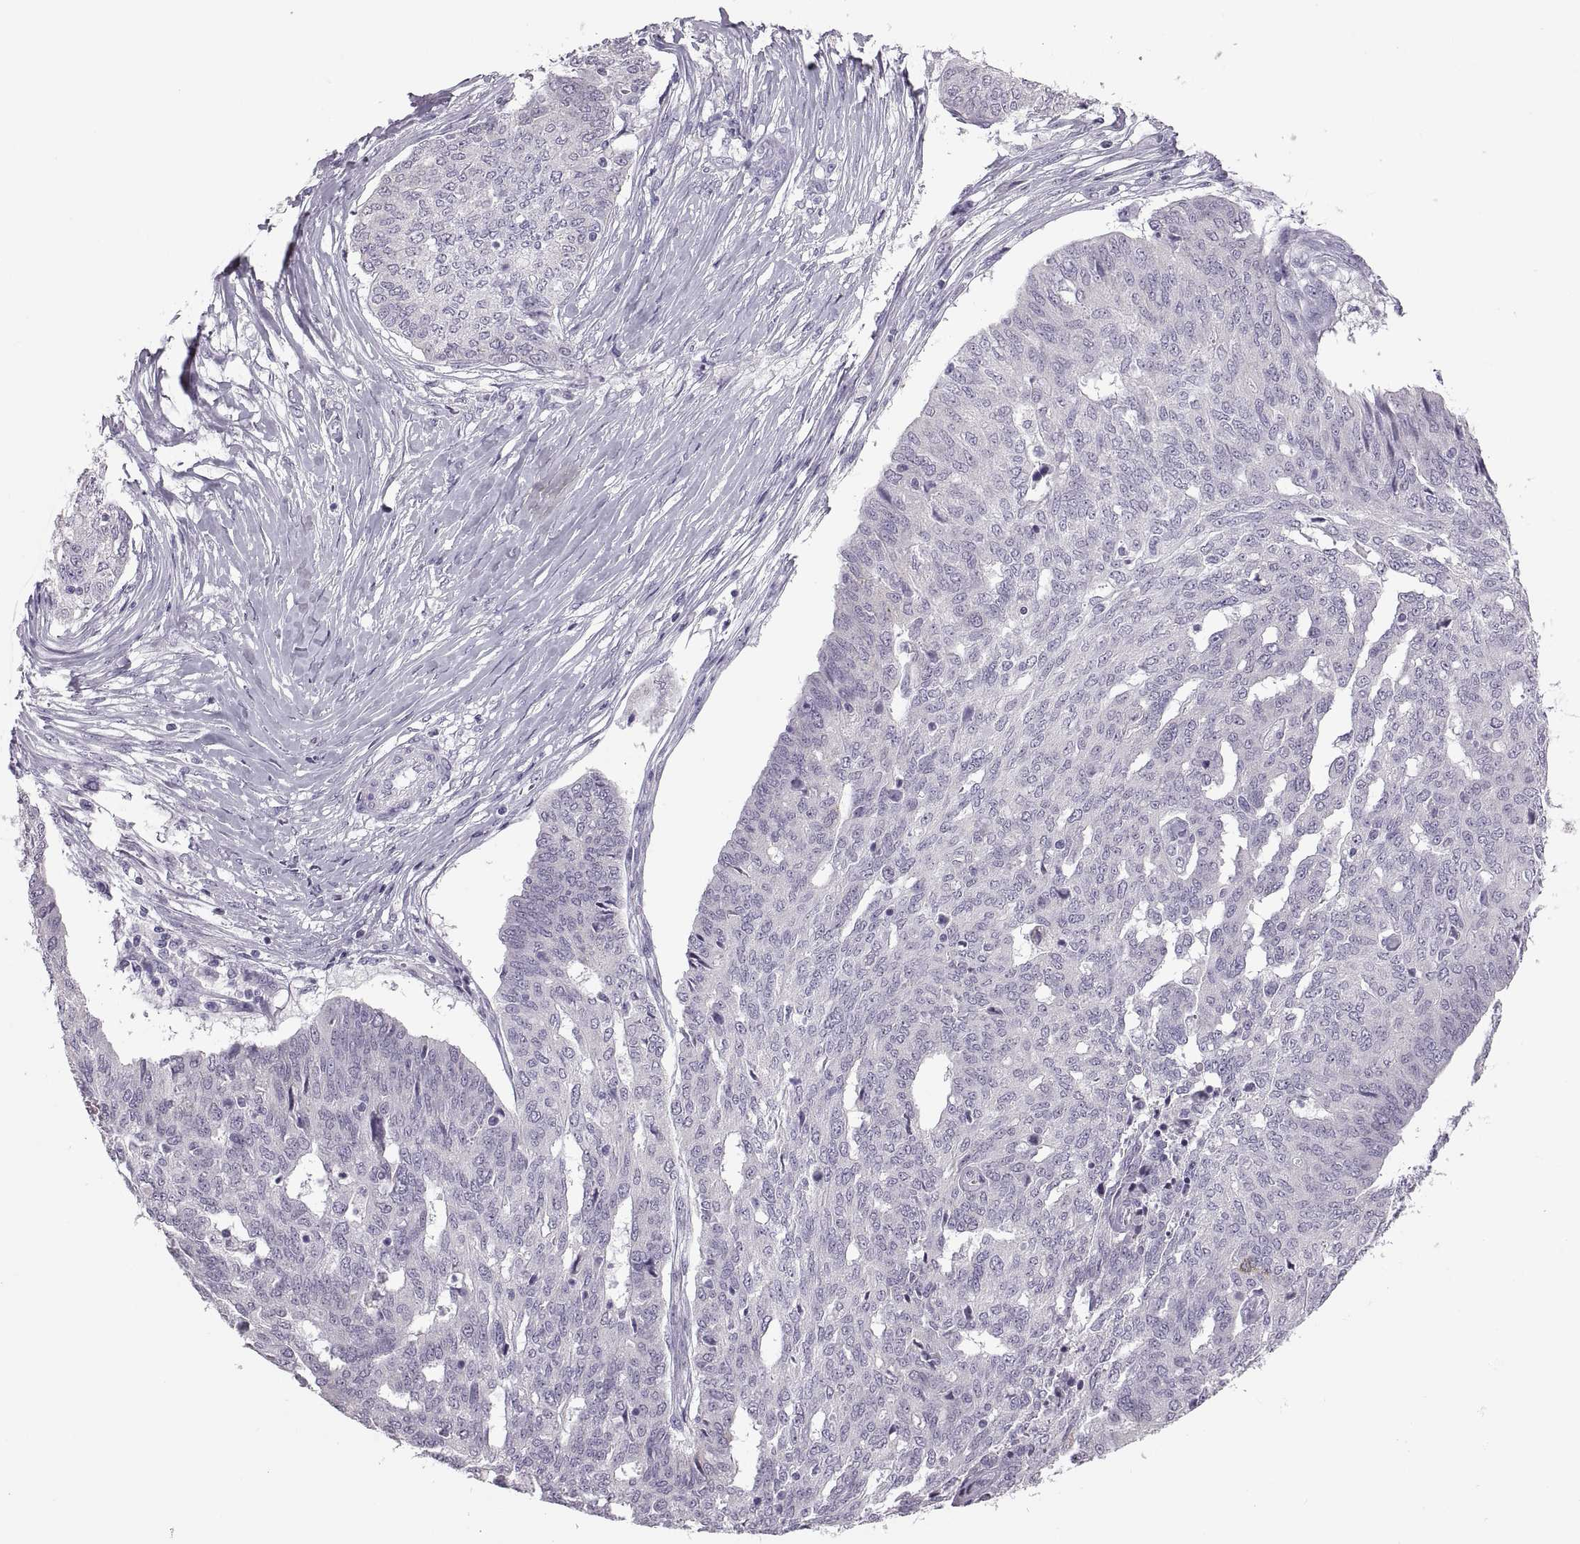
{"staining": {"intensity": "negative", "quantity": "none", "location": "none"}, "tissue": "ovarian cancer", "cell_type": "Tumor cells", "image_type": "cancer", "snomed": [{"axis": "morphology", "description": "Cystadenocarcinoma, serous, NOS"}, {"axis": "topography", "description": "Ovary"}], "caption": "A high-resolution micrograph shows immunohistochemistry staining of ovarian cancer (serous cystadenocarcinoma), which demonstrates no significant positivity in tumor cells.", "gene": "RDM1", "patient": {"sex": "female", "age": 67}}